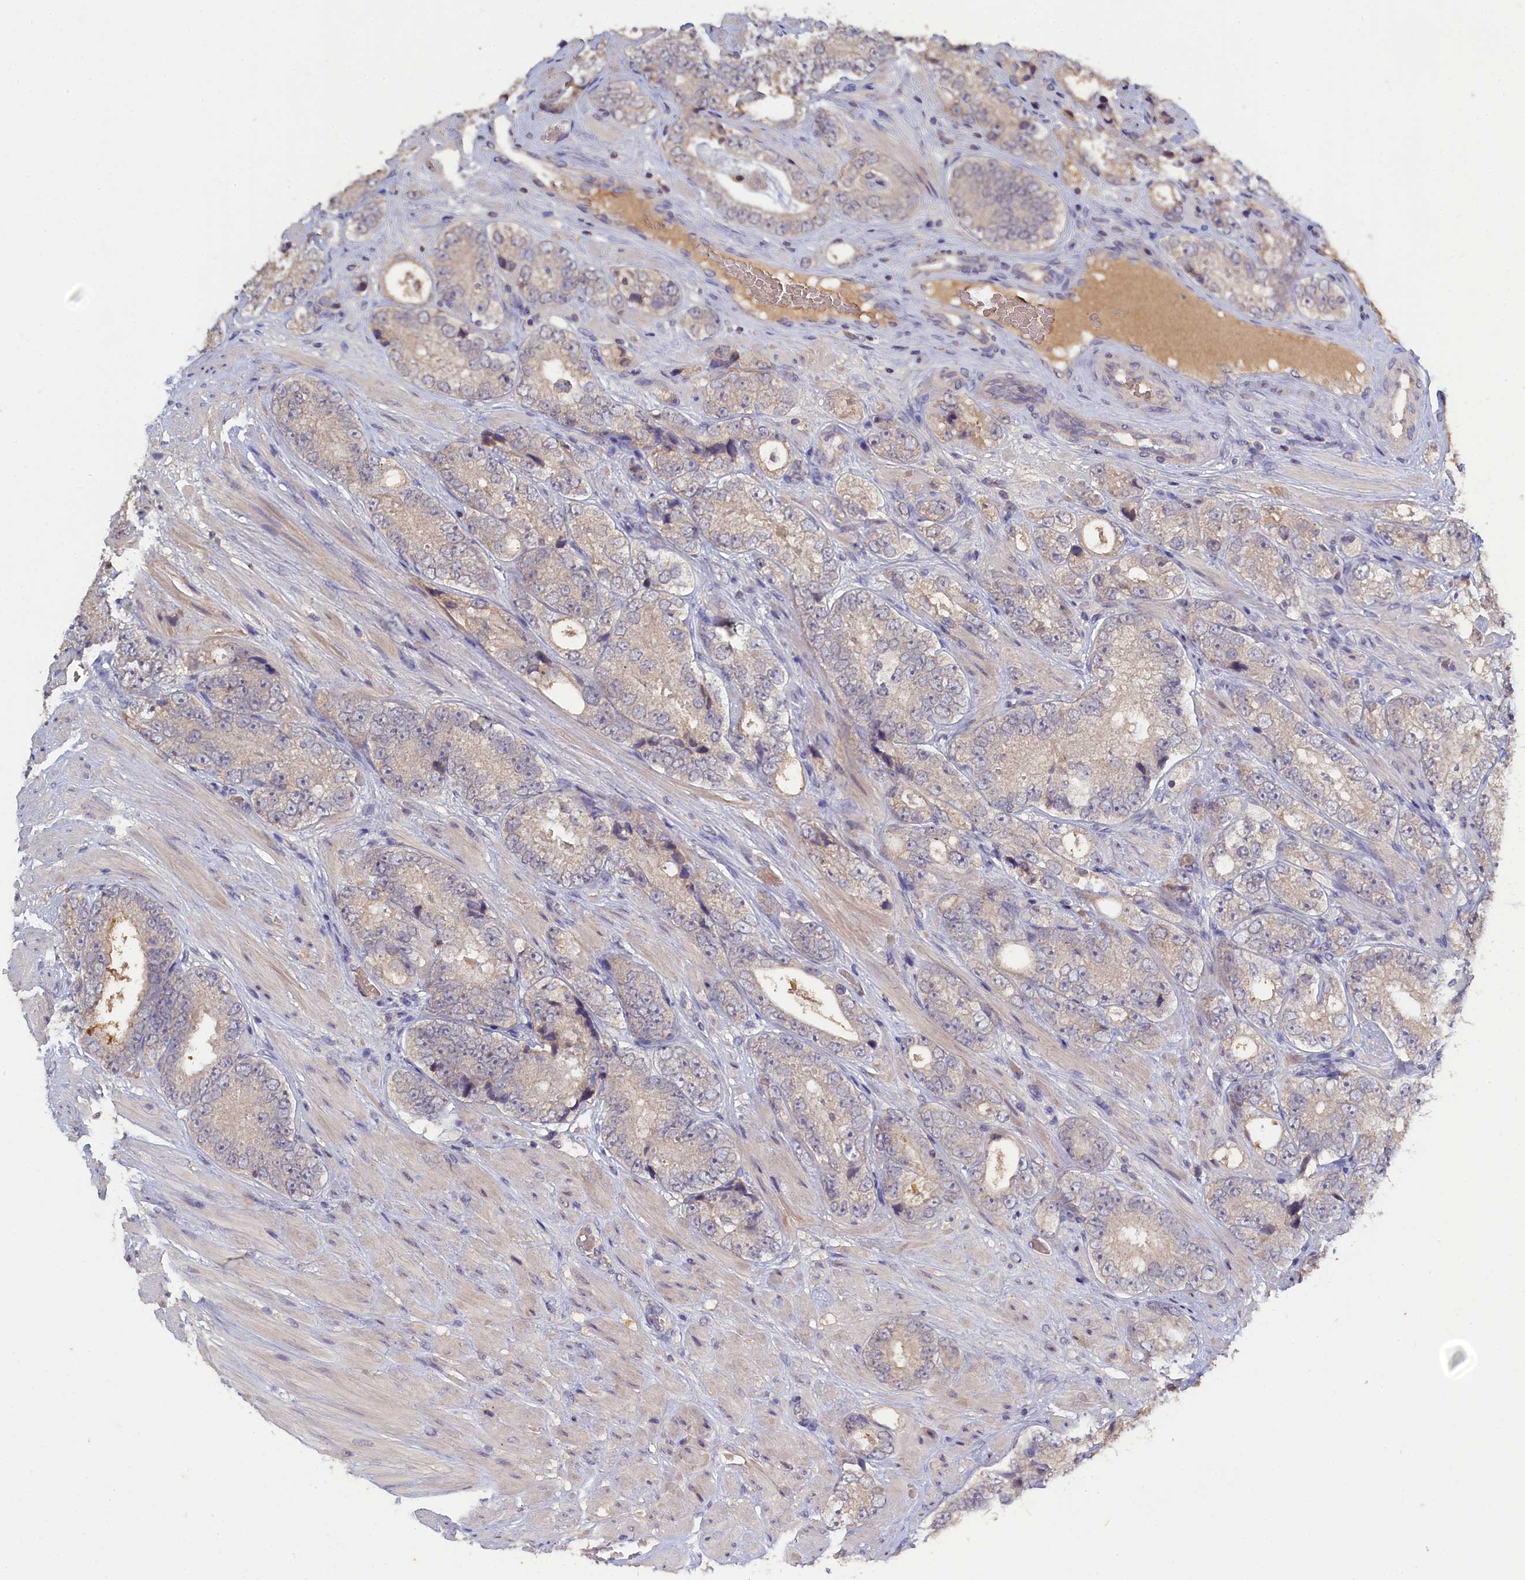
{"staining": {"intensity": "negative", "quantity": "none", "location": "none"}, "tissue": "prostate cancer", "cell_type": "Tumor cells", "image_type": "cancer", "snomed": [{"axis": "morphology", "description": "Adenocarcinoma, High grade"}, {"axis": "topography", "description": "Prostate"}], "caption": "A histopathology image of prostate high-grade adenocarcinoma stained for a protein displays no brown staining in tumor cells.", "gene": "CELF5", "patient": {"sex": "male", "age": 56}}